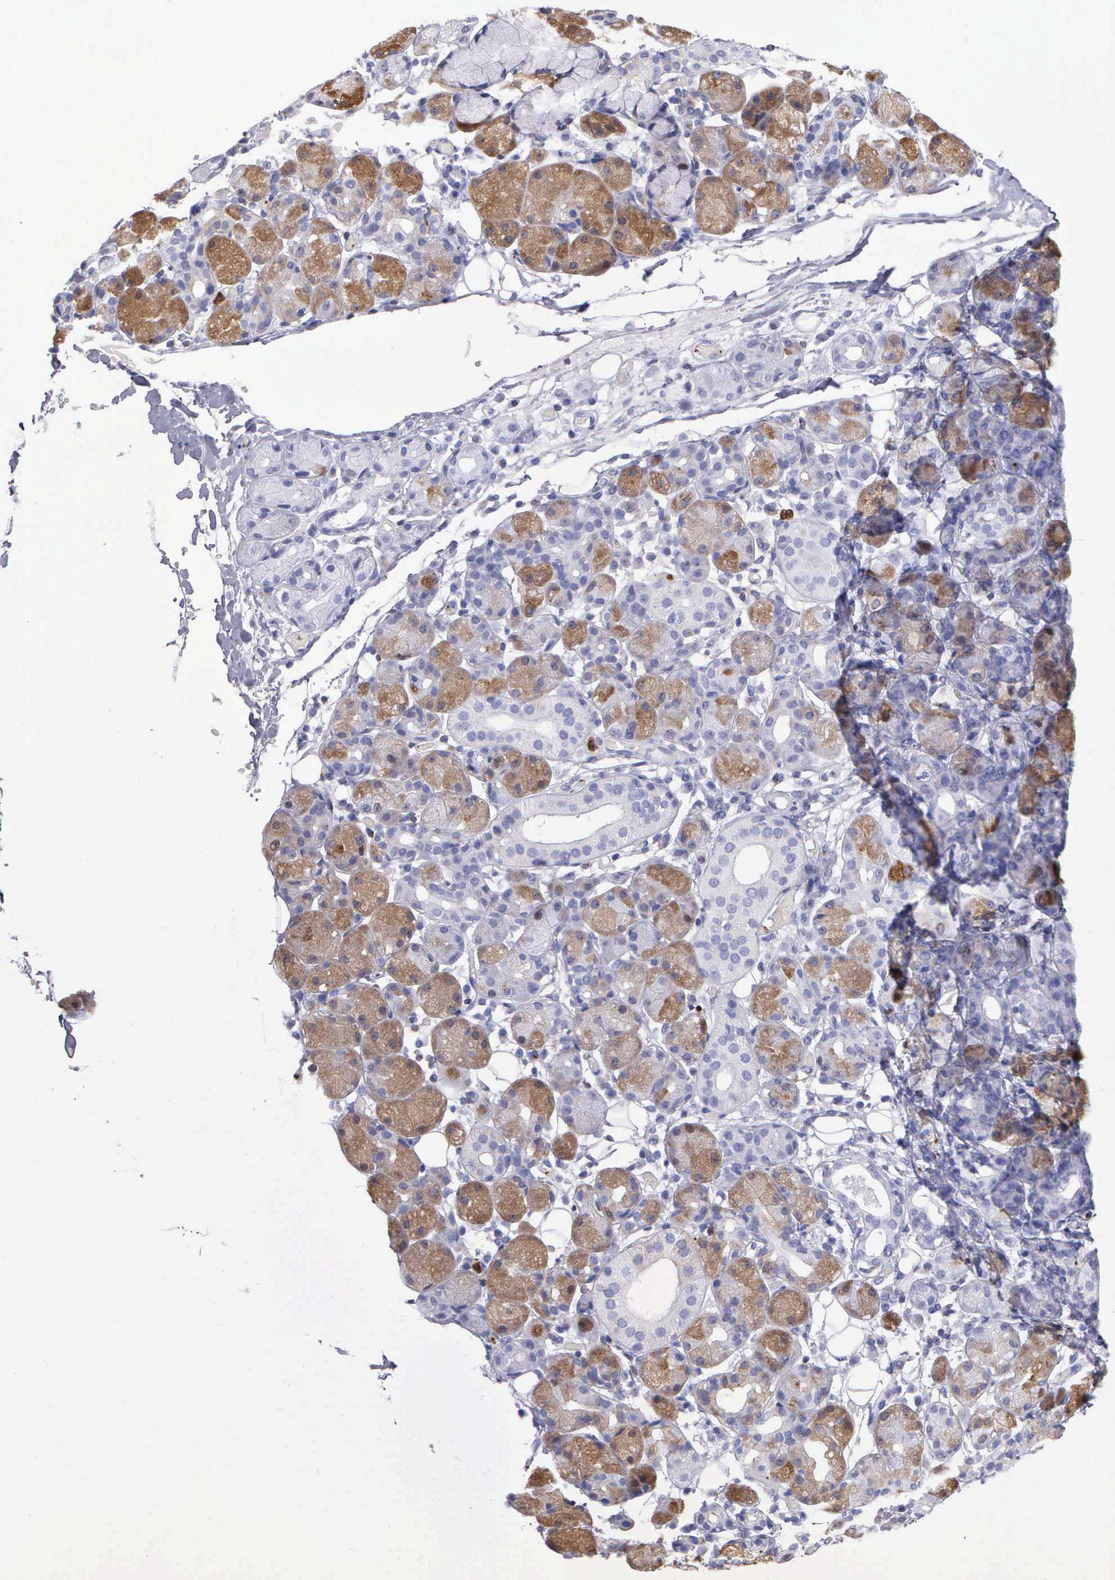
{"staining": {"intensity": "moderate", "quantity": "<25%", "location": "cytoplasmic/membranous"}, "tissue": "salivary gland", "cell_type": "Glandular cells", "image_type": "normal", "snomed": [{"axis": "morphology", "description": "Normal tissue, NOS"}, {"axis": "topography", "description": "Salivary gland"}, {"axis": "topography", "description": "Peripheral nerve tissue"}], "caption": "Protein expression analysis of benign human salivary gland reveals moderate cytoplasmic/membranous expression in approximately <25% of glandular cells. The staining is performed using DAB (3,3'-diaminobenzidine) brown chromogen to label protein expression. The nuclei are counter-stained blue using hematoxylin.", "gene": "SRGN", "patient": {"sex": "male", "age": 62}}